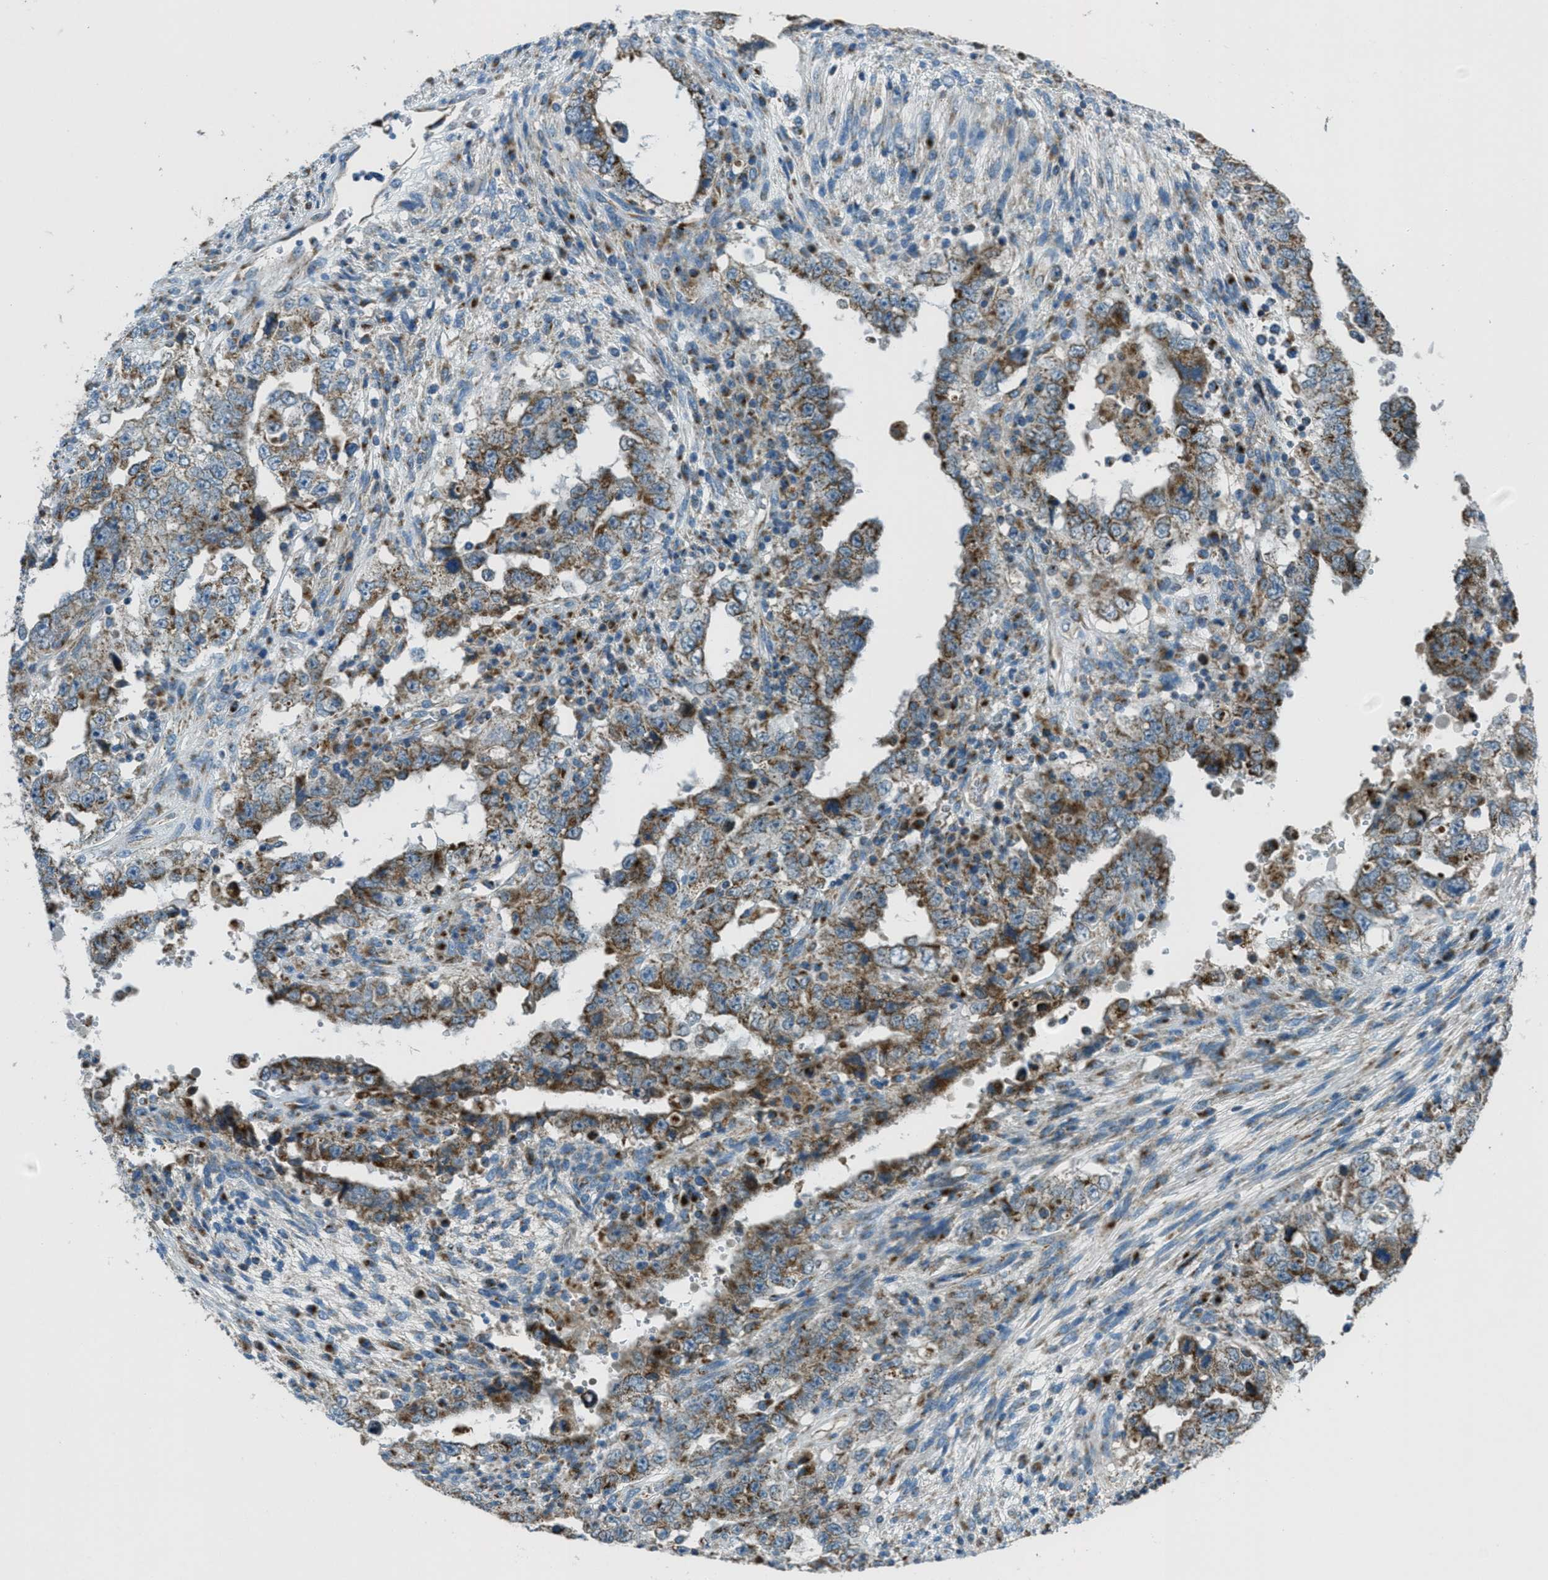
{"staining": {"intensity": "moderate", "quantity": ">75%", "location": "cytoplasmic/membranous"}, "tissue": "testis cancer", "cell_type": "Tumor cells", "image_type": "cancer", "snomed": [{"axis": "morphology", "description": "Carcinoma, Embryonal, NOS"}, {"axis": "topography", "description": "Testis"}], "caption": "DAB (3,3'-diaminobenzidine) immunohistochemical staining of human testis cancer displays moderate cytoplasmic/membranous protein expression in approximately >75% of tumor cells.", "gene": "BCKDK", "patient": {"sex": "male", "age": 26}}